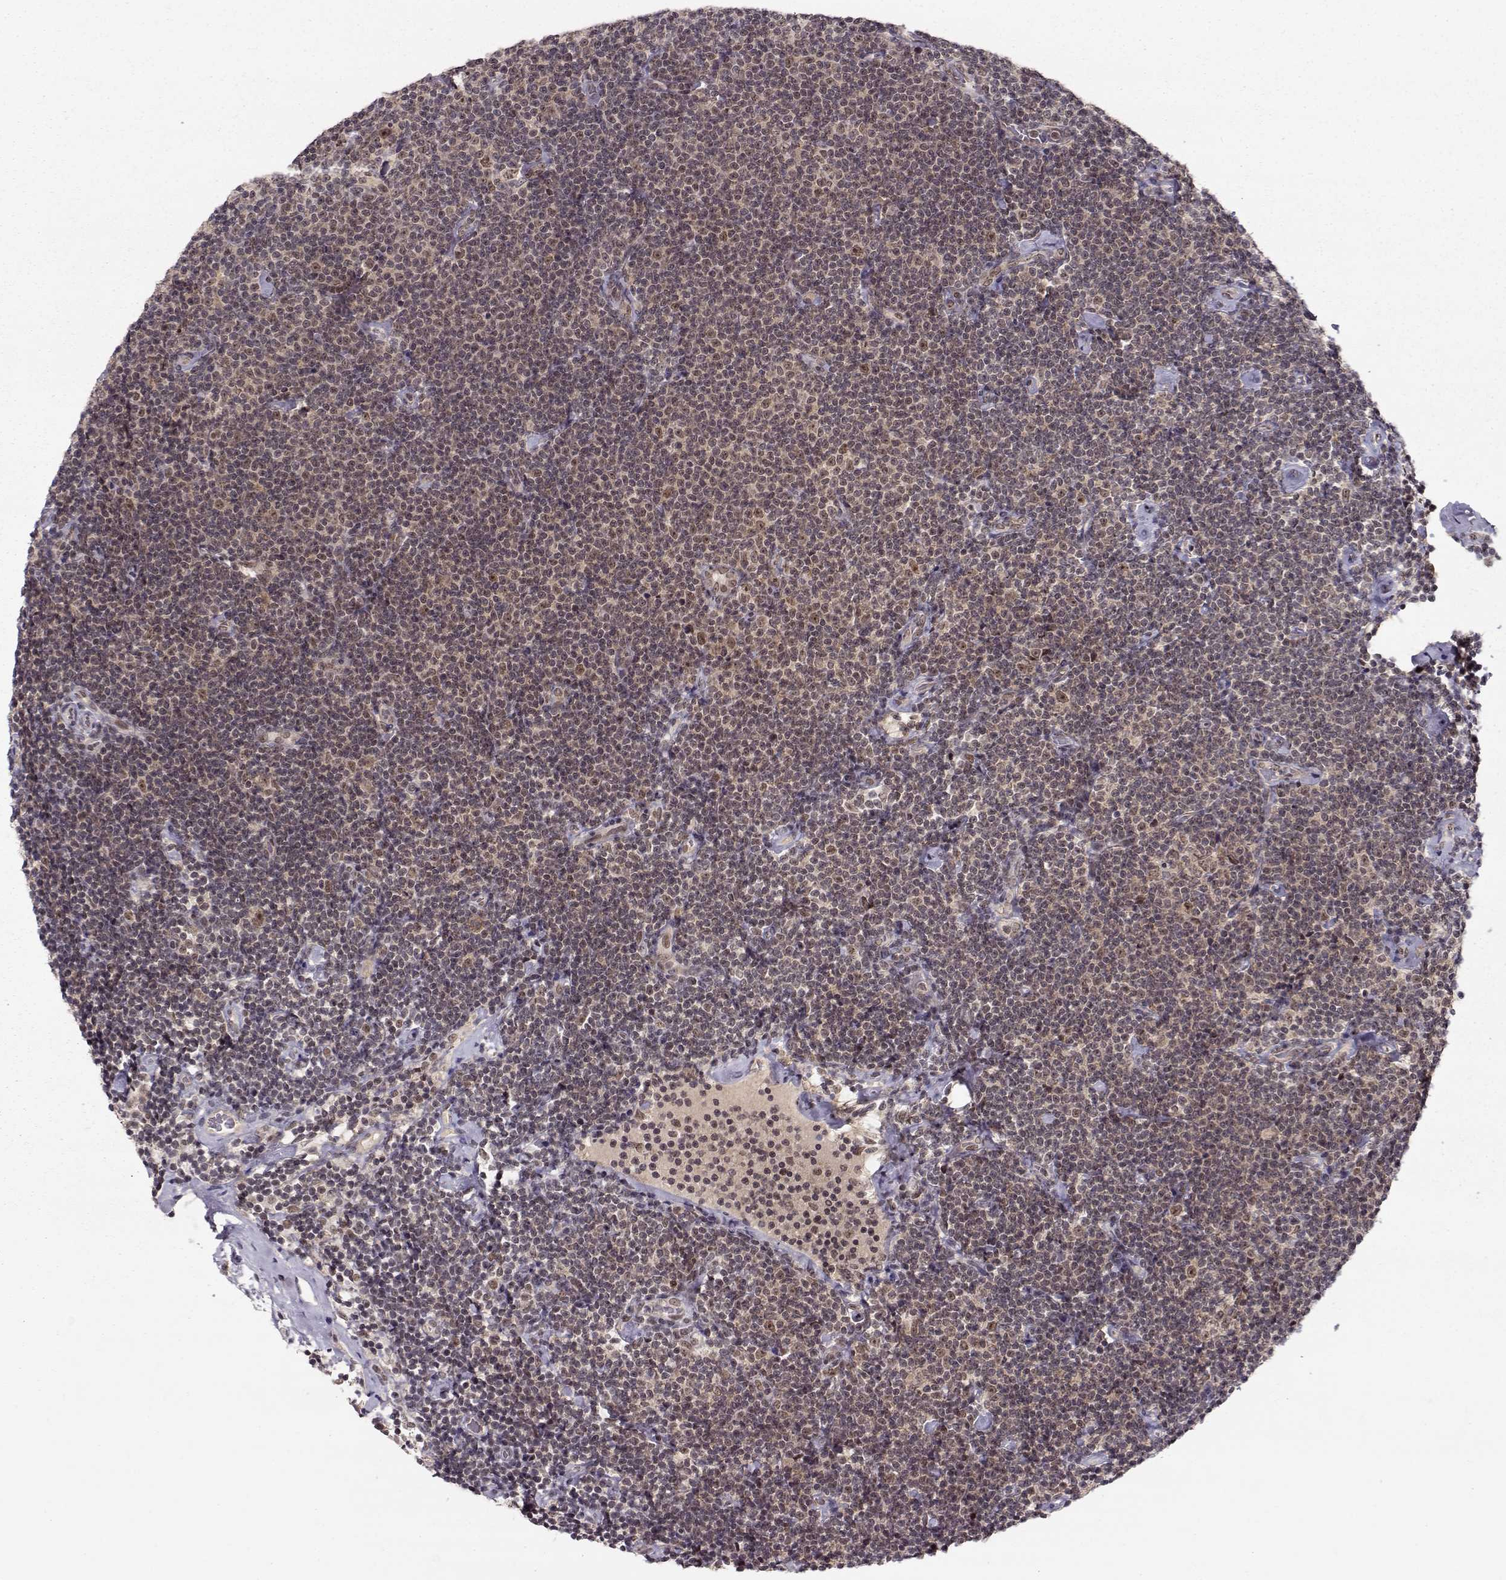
{"staining": {"intensity": "weak", "quantity": "25%-75%", "location": "cytoplasmic/membranous,nuclear"}, "tissue": "lymphoma", "cell_type": "Tumor cells", "image_type": "cancer", "snomed": [{"axis": "morphology", "description": "Malignant lymphoma, non-Hodgkin's type, Low grade"}, {"axis": "topography", "description": "Lymph node"}], "caption": "IHC staining of low-grade malignant lymphoma, non-Hodgkin's type, which demonstrates low levels of weak cytoplasmic/membranous and nuclear positivity in about 25%-75% of tumor cells indicating weak cytoplasmic/membranous and nuclear protein staining. The staining was performed using DAB (3,3'-diaminobenzidine) (brown) for protein detection and nuclei were counterstained in hematoxylin (blue).", "gene": "CSNK2A1", "patient": {"sex": "male", "age": 81}}